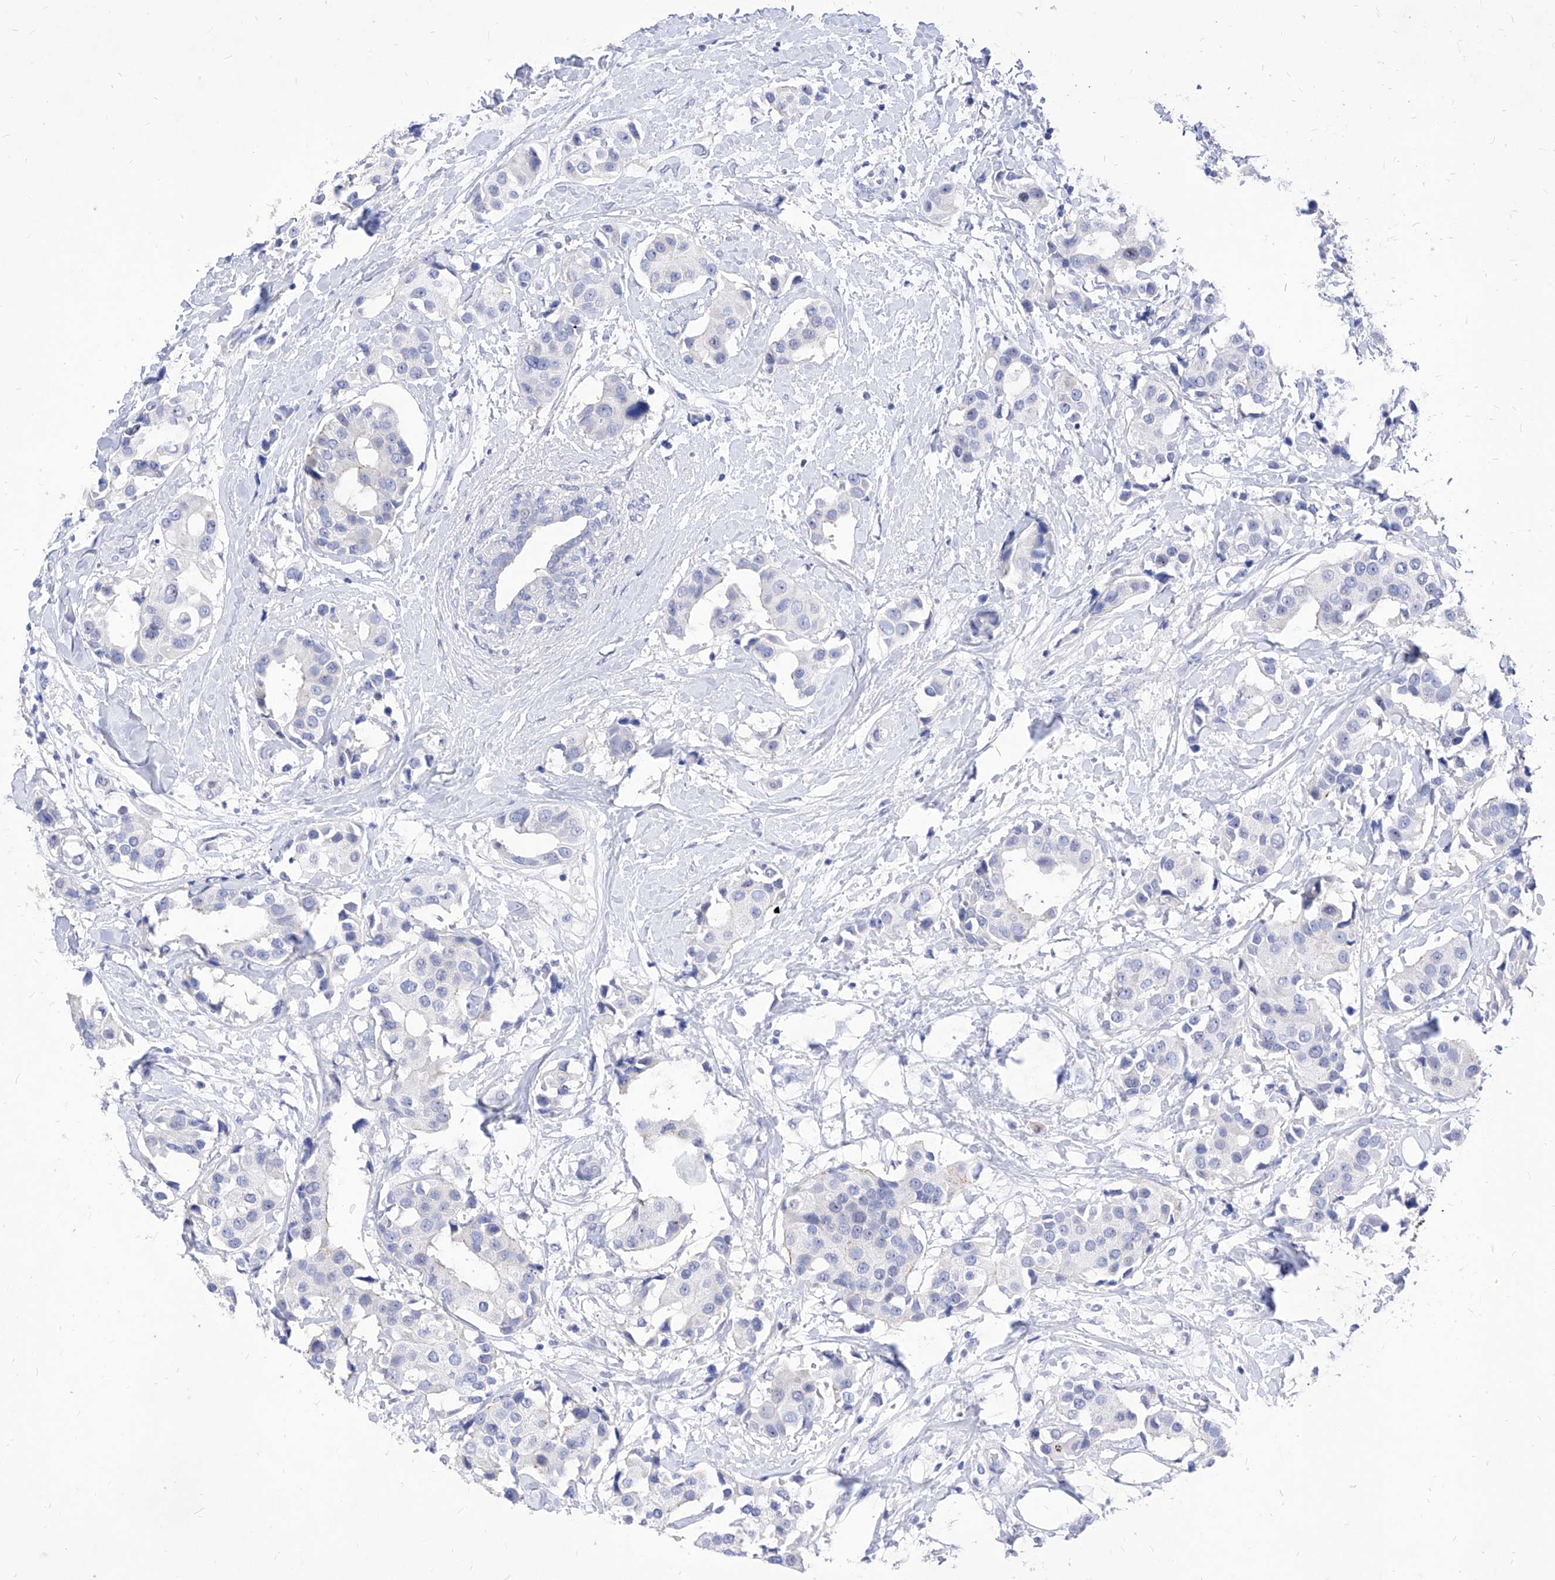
{"staining": {"intensity": "negative", "quantity": "none", "location": "none"}, "tissue": "breast cancer", "cell_type": "Tumor cells", "image_type": "cancer", "snomed": [{"axis": "morphology", "description": "Normal tissue, NOS"}, {"axis": "morphology", "description": "Duct carcinoma"}, {"axis": "topography", "description": "Breast"}], "caption": "Protein analysis of breast cancer (infiltrating ductal carcinoma) shows no significant staining in tumor cells.", "gene": "VAX1", "patient": {"sex": "female", "age": 39}}